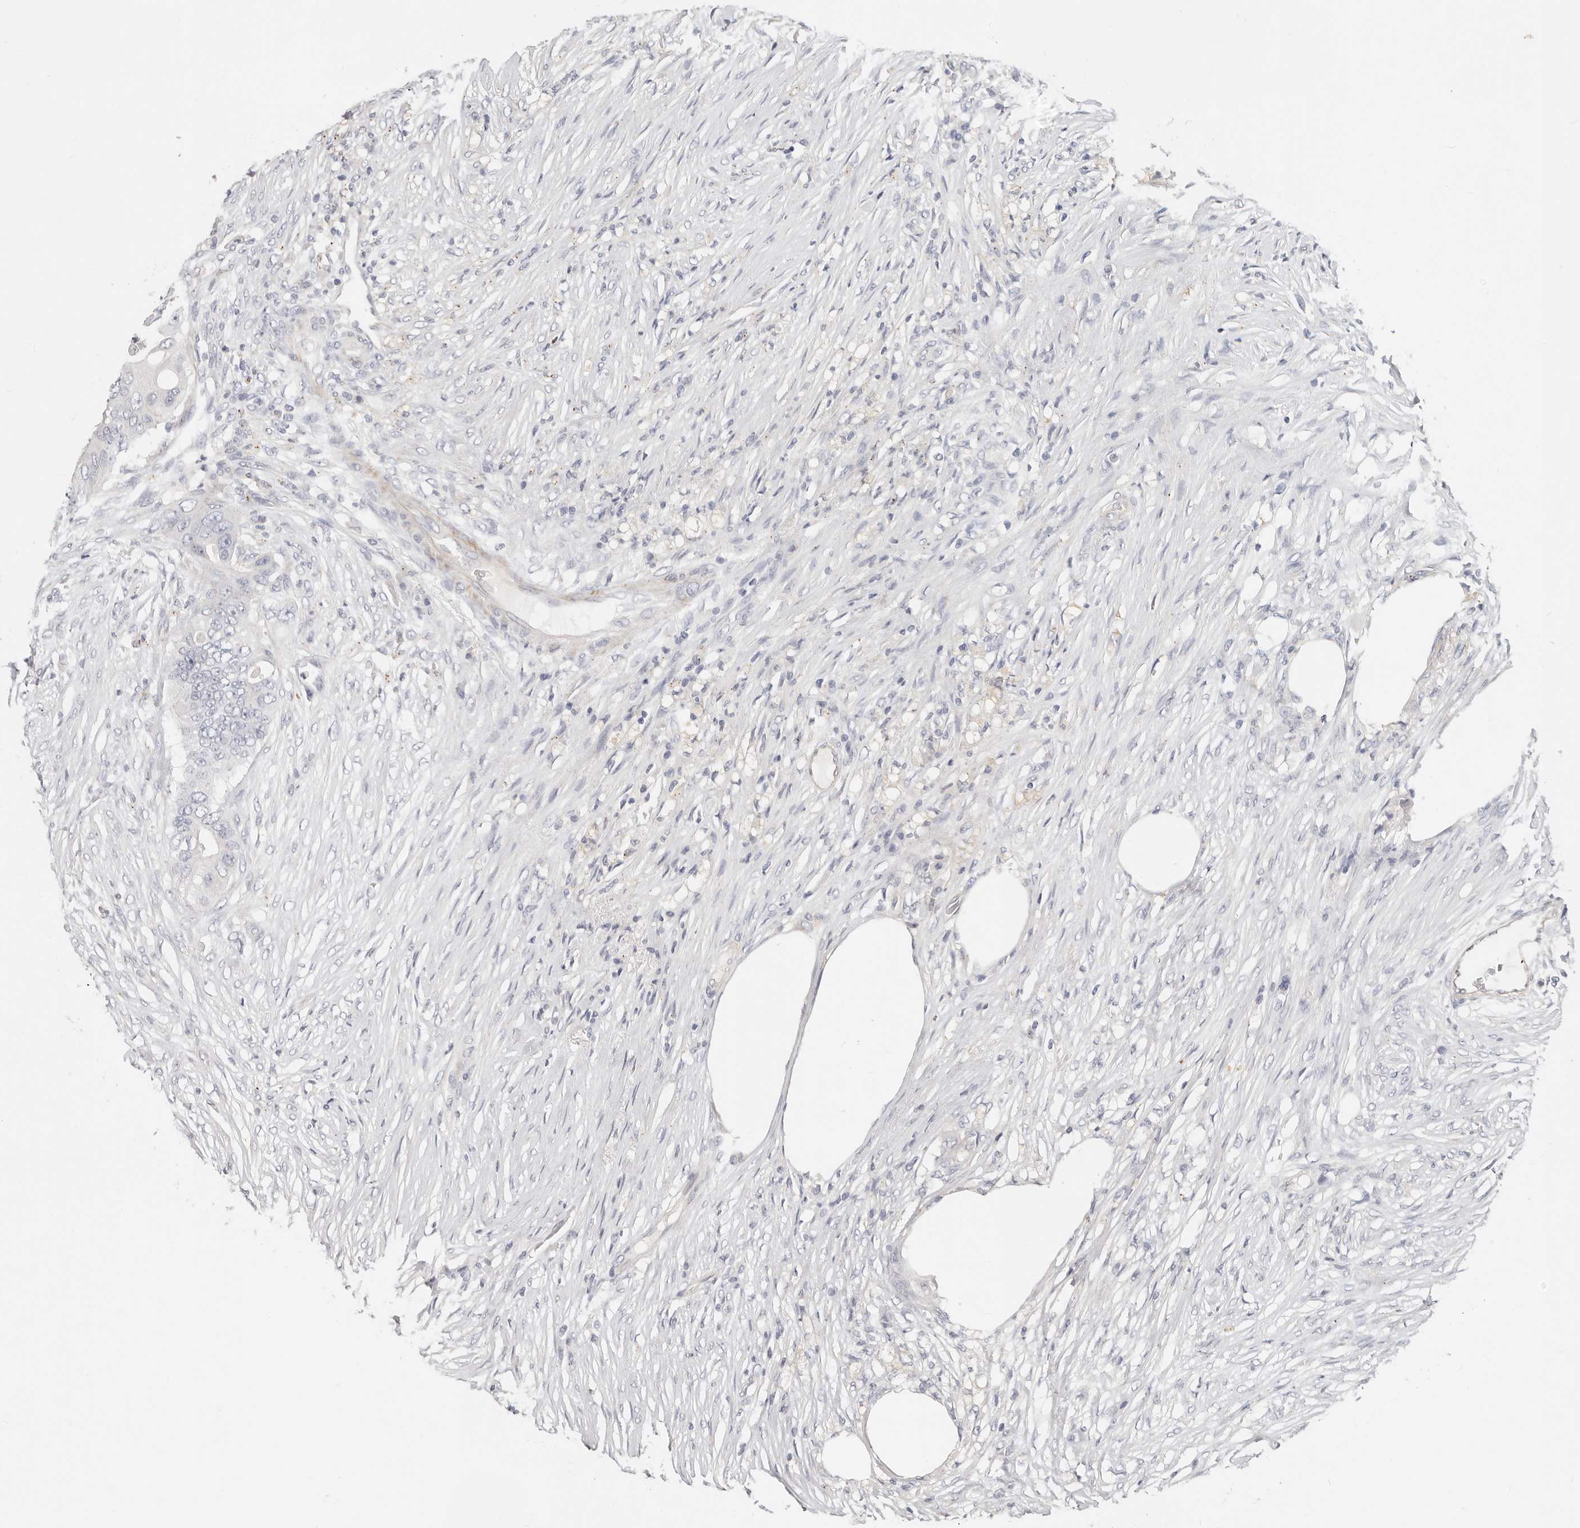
{"staining": {"intensity": "negative", "quantity": "none", "location": "none"}, "tissue": "colorectal cancer", "cell_type": "Tumor cells", "image_type": "cancer", "snomed": [{"axis": "morphology", "description": "Adenocarcinoma, NOS"}, {"axis": "topography", "description": "Colon"}], "caption": "Immunohistochemistry micrograph of human colorectal adenocarcinoma stained for a protein (brown), which exhibits no expression in tumor cells.", "gene": "ZRANB1", "patient": {"sex": "male", "age": 71}}